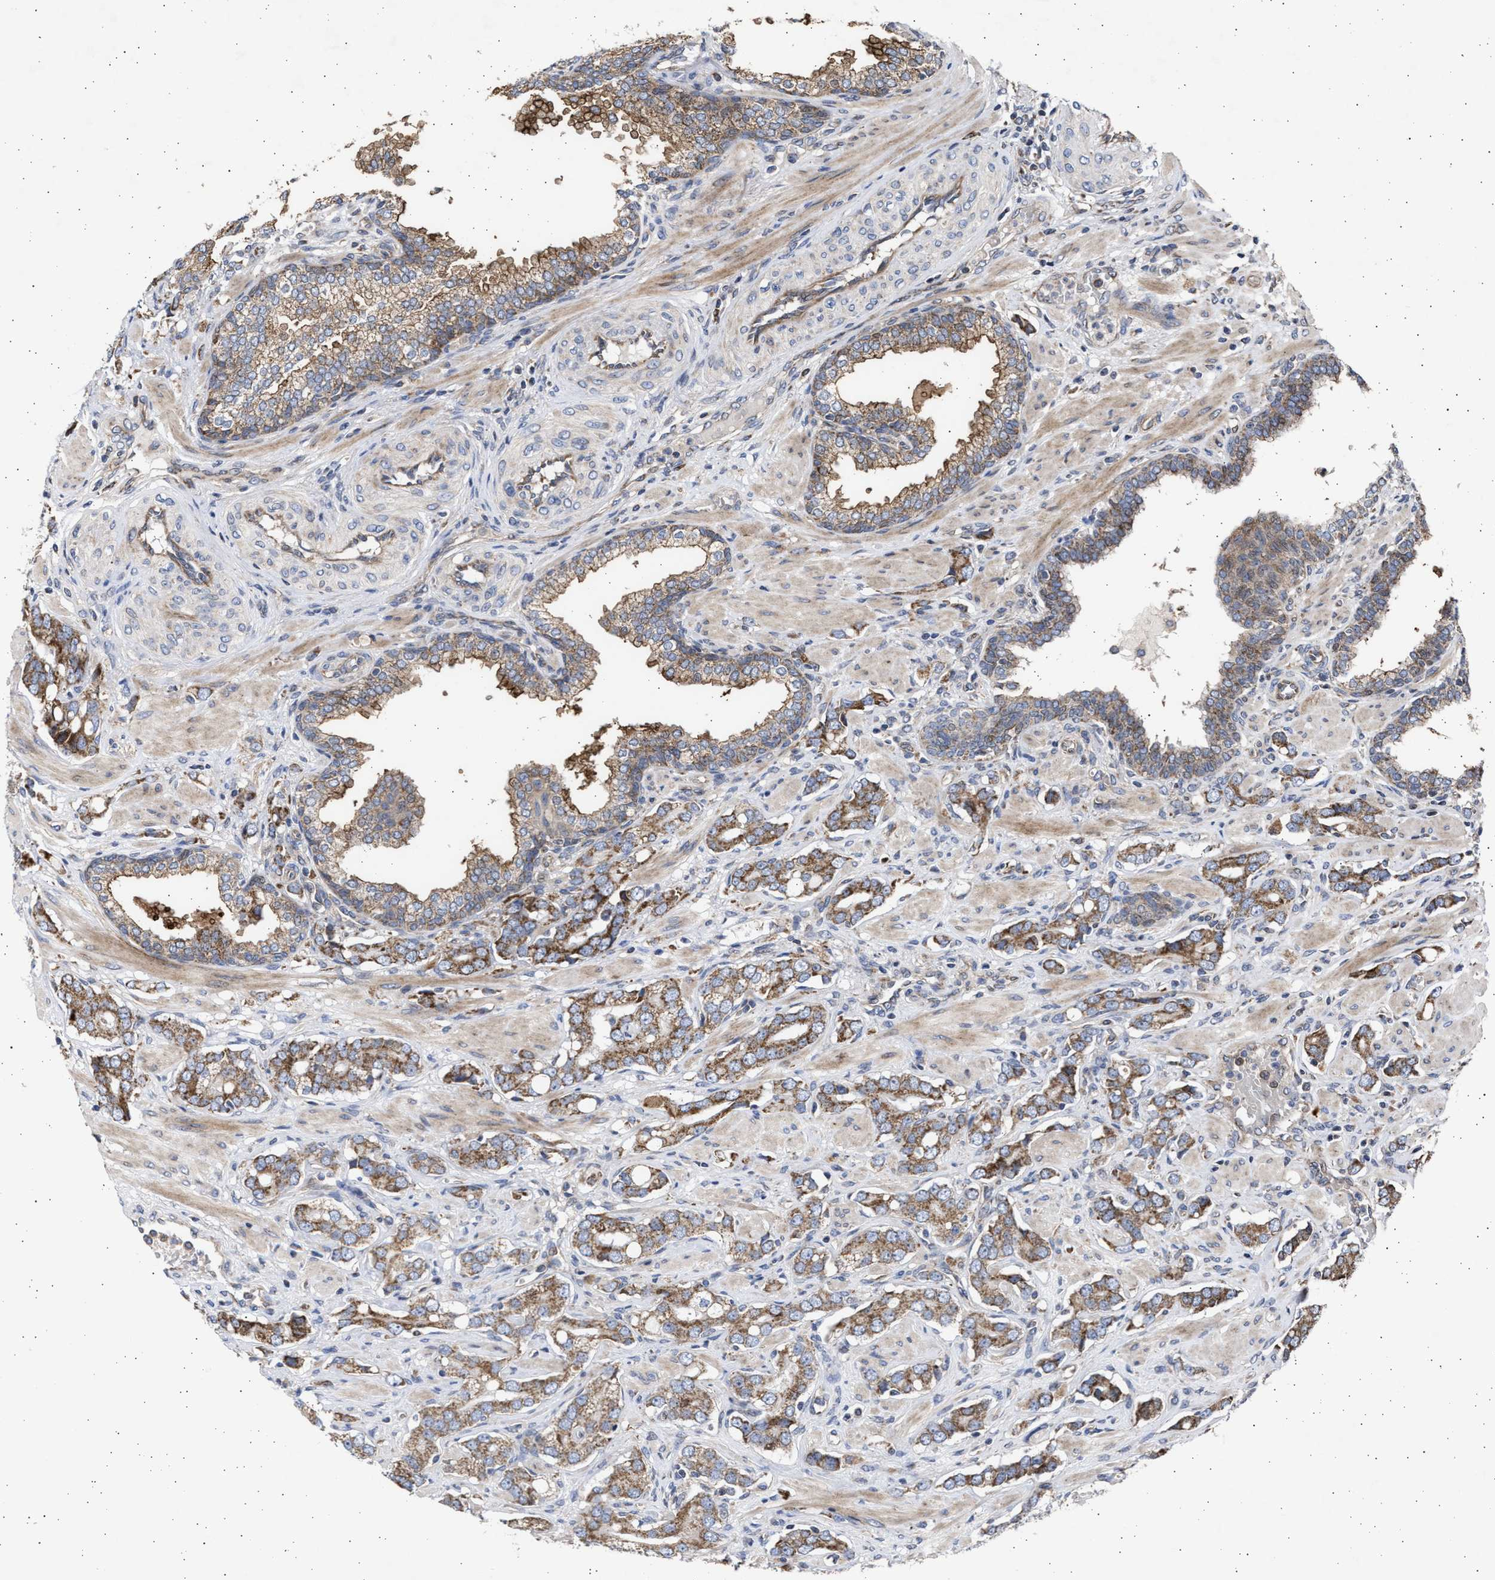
{"staining": {"intensity": "strong", "quantity": ">75%", "location": "cytoplasmic/membranous"}, "tissue": "prostate cancer", "cell_type": "Tumor cells", "image_type": "cancer", "snomed": [{"axis": "morphology", "description": "Adenocarcinoma, High grade"}, {"axis": "topography", "description": "Prostate"}], "caption": "Immunohistochemistry (IHC) photomicrograph of prostate cancer (adenocarcinoma (high-grade)) stained for a protein (brown), which reveals high levels of strong cytoplasmic/membranous positivity in approximately >75% of tumor cells.", "gene": "TTC19", "patient": {"sex": "male", "age": 52}}